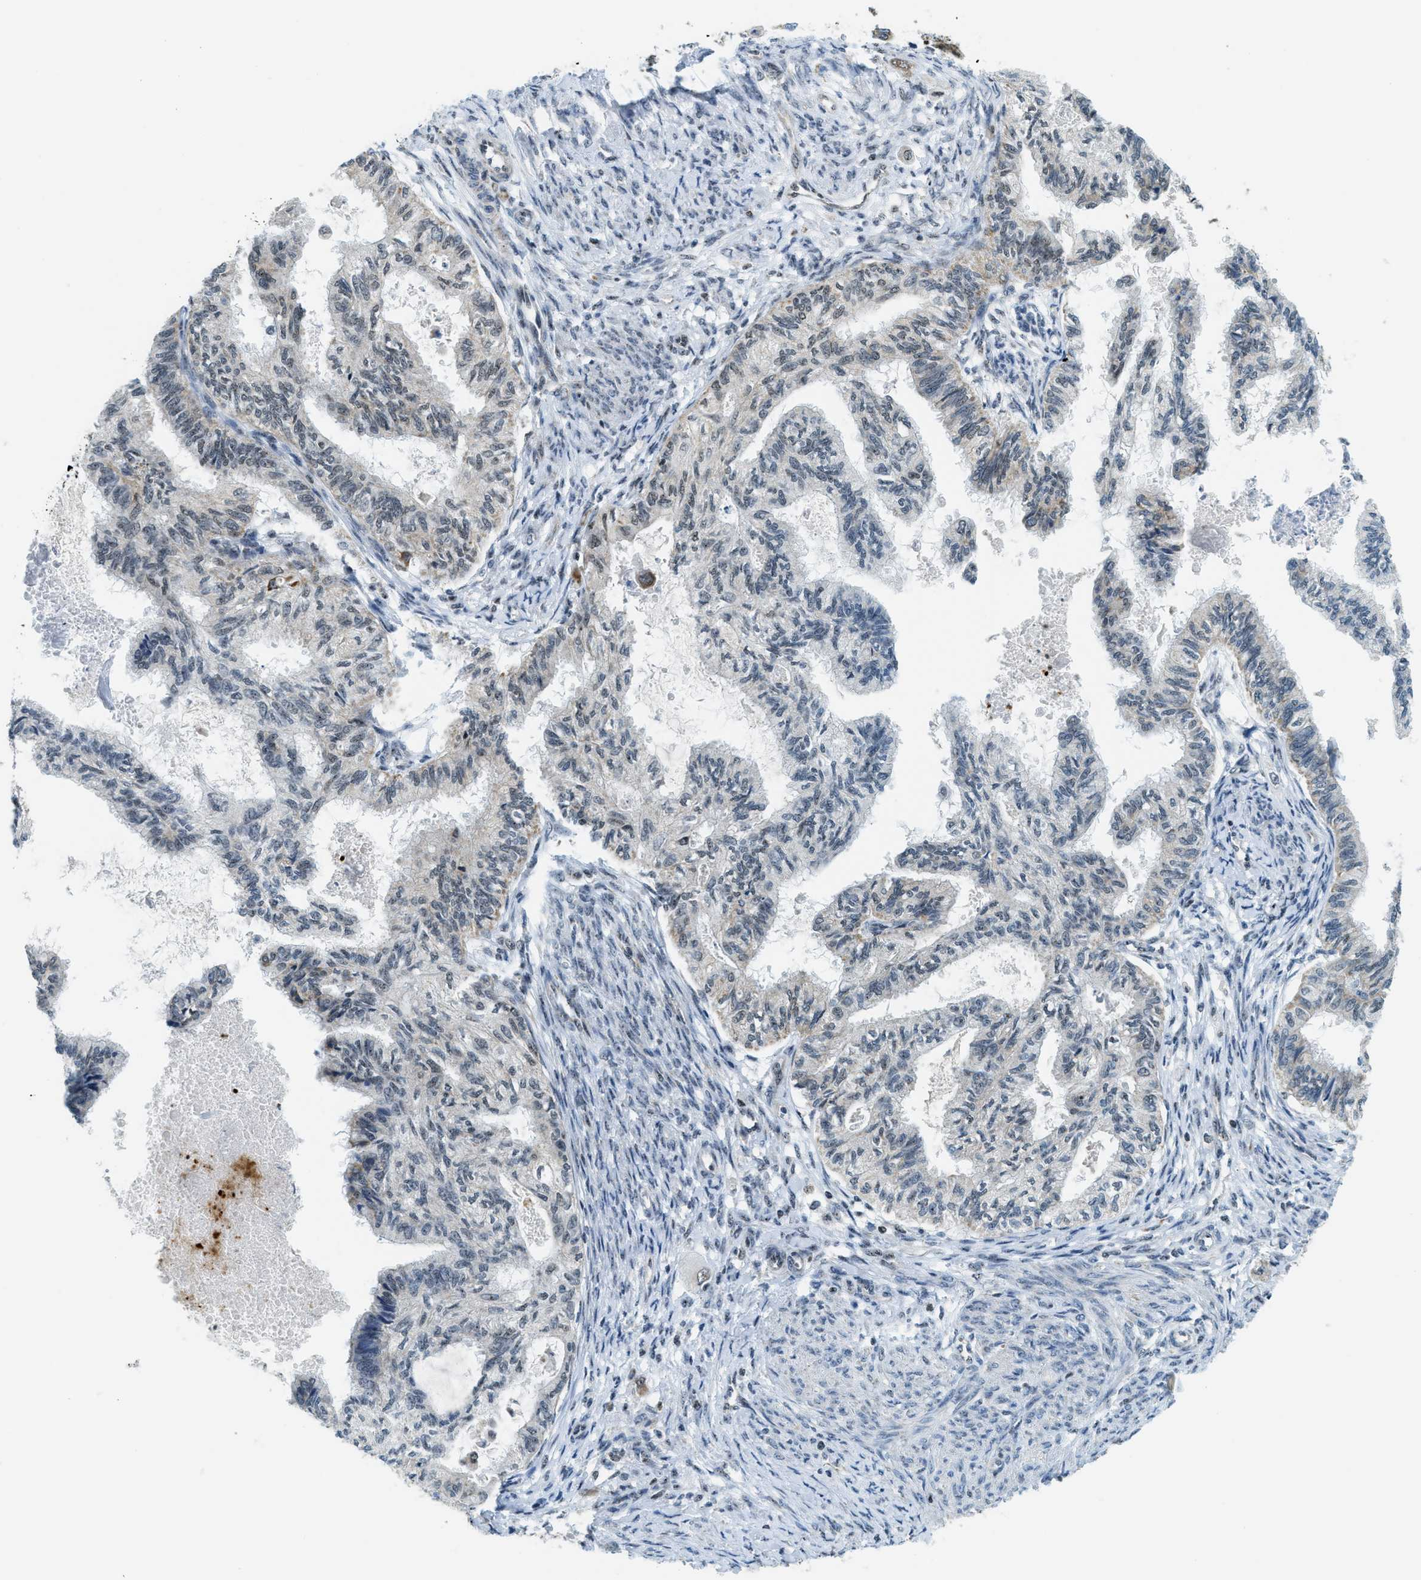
{"staining": {"intensity": "moderate", "quantity": "25%-75%", "location": "cytoplasmic/membranous,nuclear"}, "tissue": "cervical cancer", "cell_type": "Tumor cells", "image_type": "cancer", "snomed": [{"axis": "morphology", "description": "Normal tissue, NOS"}, {"axis": "morphology", "description": "Adenocarcinoma, NOS"}, {"axis": "topography", "description": "Cervix"}, {"axis": "topography", "description": "Endometrium"}], "caption": "IHC micrograph of neoplastic tissue: adenocarcinoma (cervical) stained using immunohistochemistry (IHC) exhibits medium levels of moderate protein expression localized specifically in the cytoplasmic/membranous and nuclear of tumor cells, appearing as a cytoplasmic/membranous and nuclear brown color.", "gene": "SP100", "patient": {"sex": "female", "age": 86}}